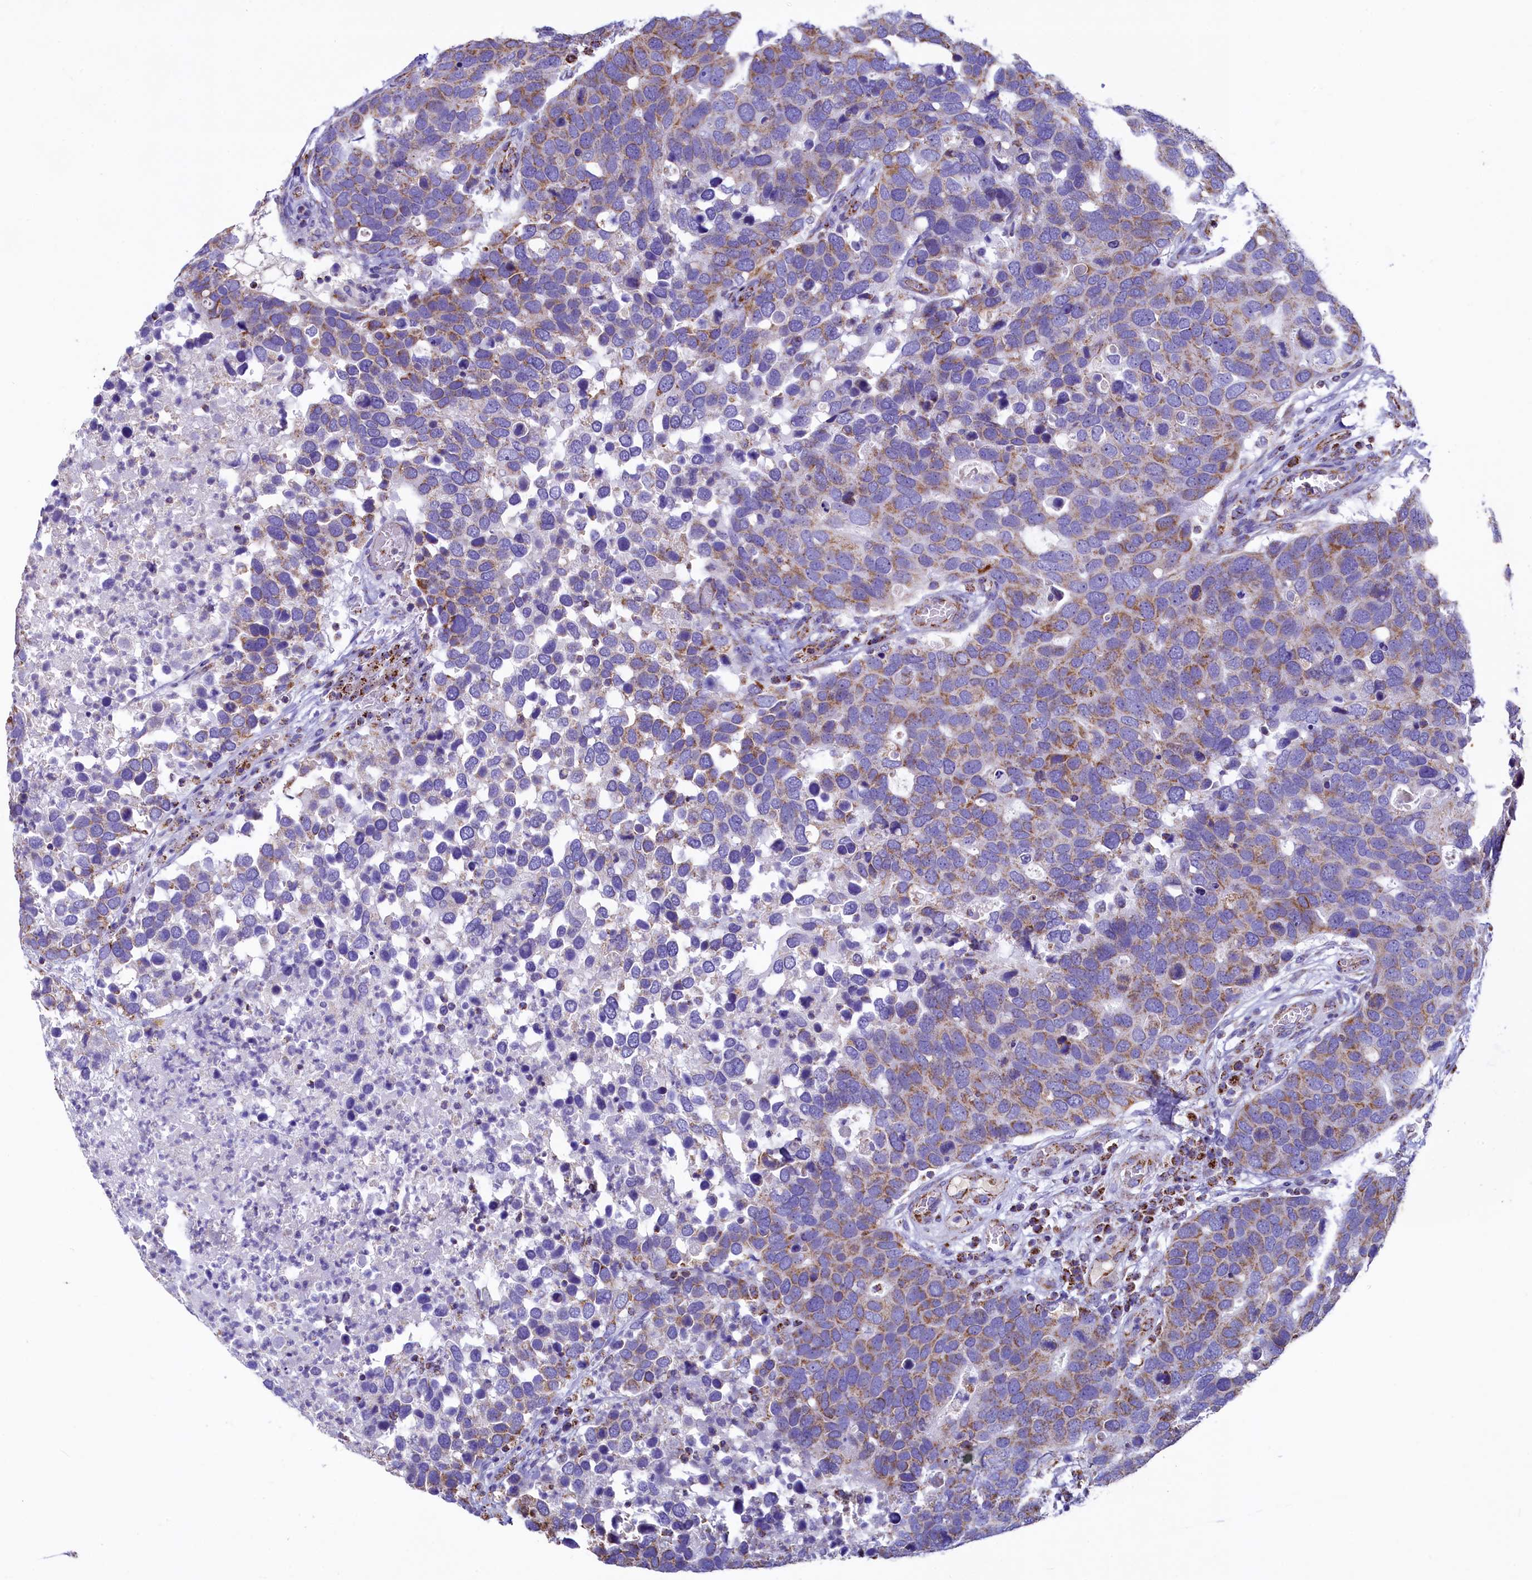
{"staining": {"intensity": "moderate", "quantity": "25%-75%", "location": "cytoplasmic/membranous"}, "tissue": "breast cancer", "cell_type": "Tumor cells", "image_type": "cancer", "snomed": [{"axis": "morphology", "description": "Duct carcinoma"}, {"axis": "topography", "description": "Breast"}], "caption": "DAB immunohistochemical staining of human invasive ductal carcinoma (breast) reveals moderate cytoplasmic/membranous protein staining in about 25%-75% of tumor cells. (DAB (3,3'-diaminobenzidine) IHC, brown staining for protein, blue staining for nuclei).", "gene": "IDH3A", "patient": {"sex": "female", "age": 83}}